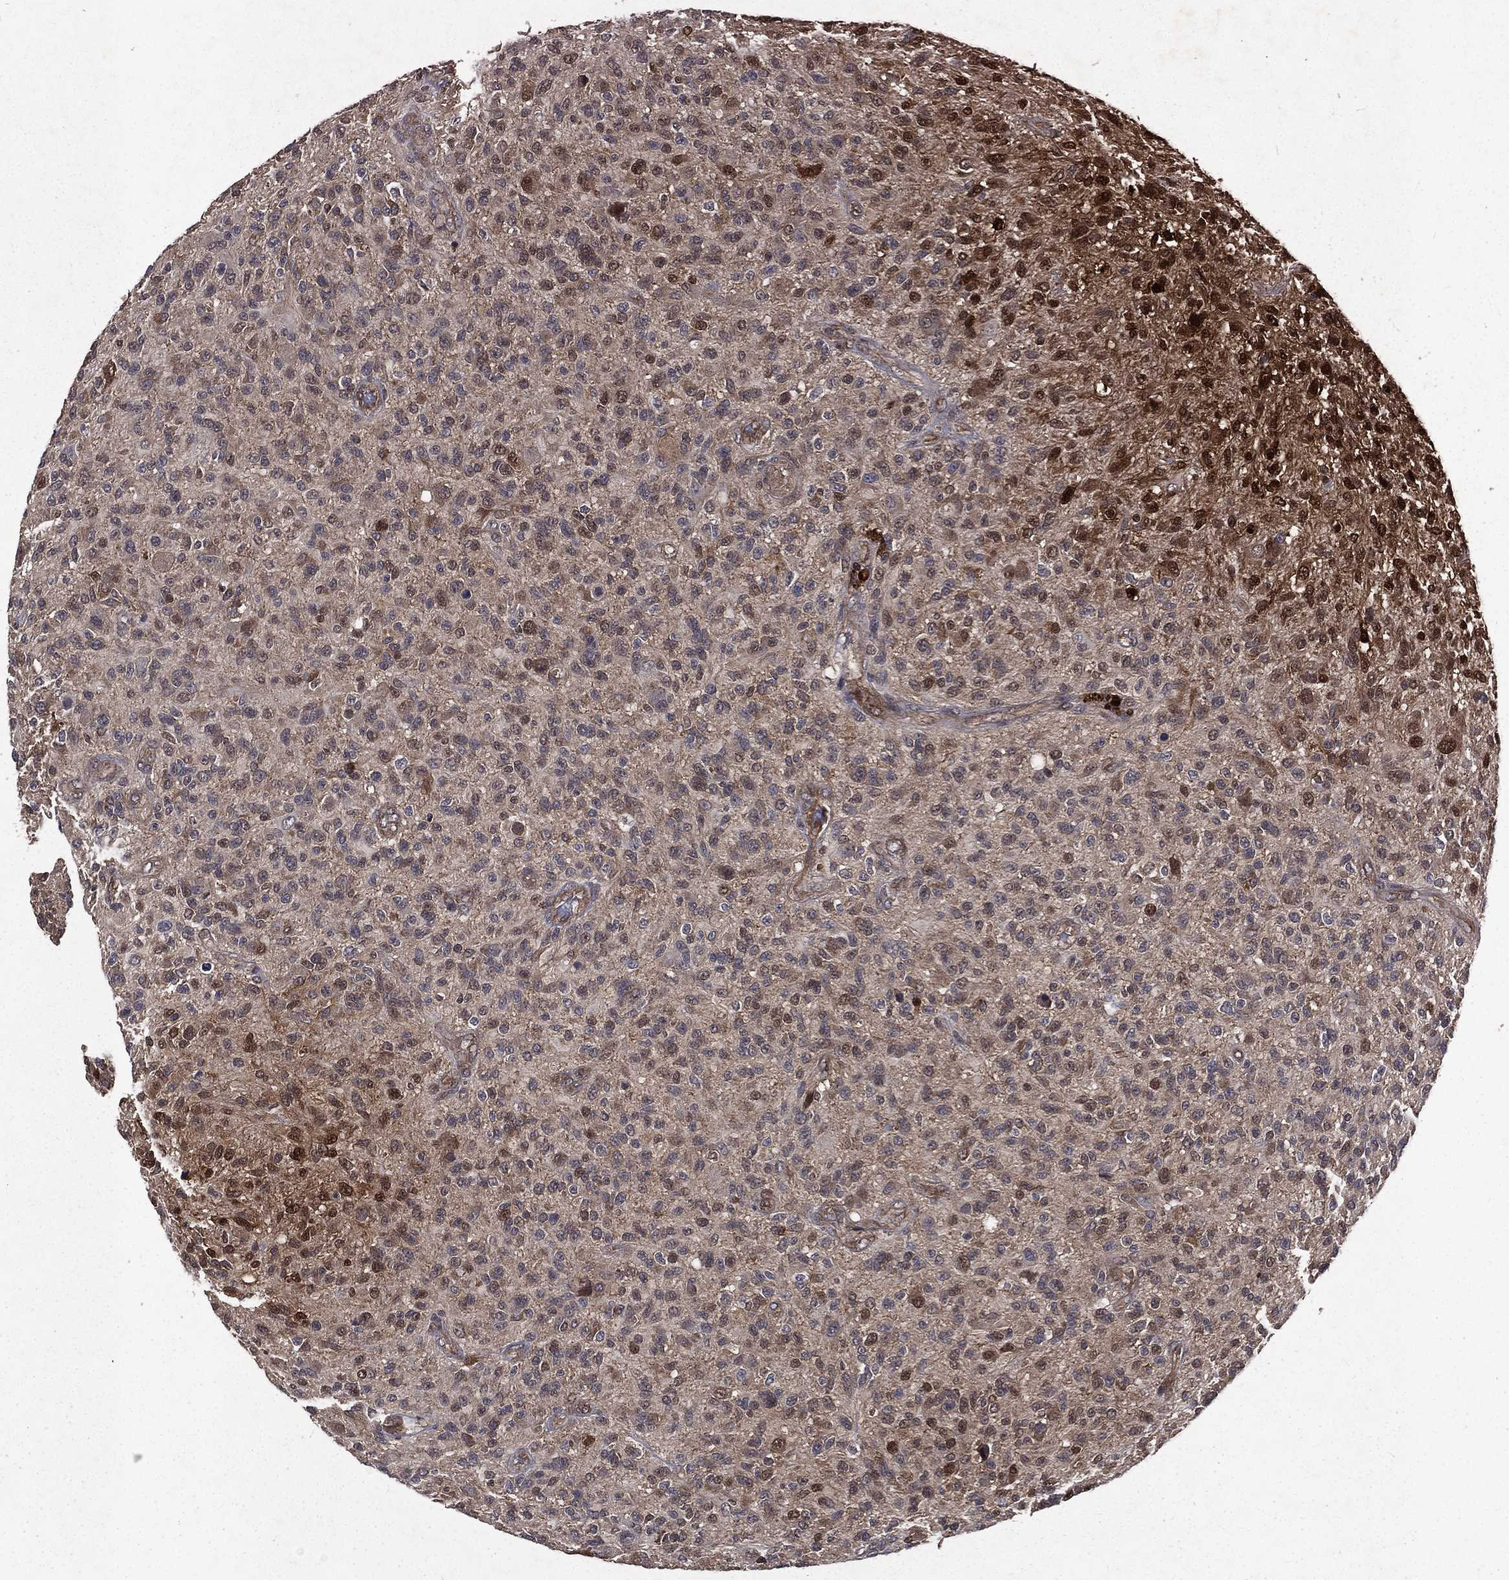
{"staining": {"intensity": "strong", "quantity": "<25%", "location": "nuclear"}, "tissue": "glioma", "cell_type": "Tumor cells", "image_type": "cancer", "snomed": [{"axis": "morphology", "description": "Glioma, malignant, High grade"}, {"axis": "topography", "description": "Brain"}], "caption": "A photomicrograph of human glioma stained for a protein exhibits strong nuclear brown staining in tumor cells.", "gene": "FGD1", "patient": {"sex": "male", "age": 47}}